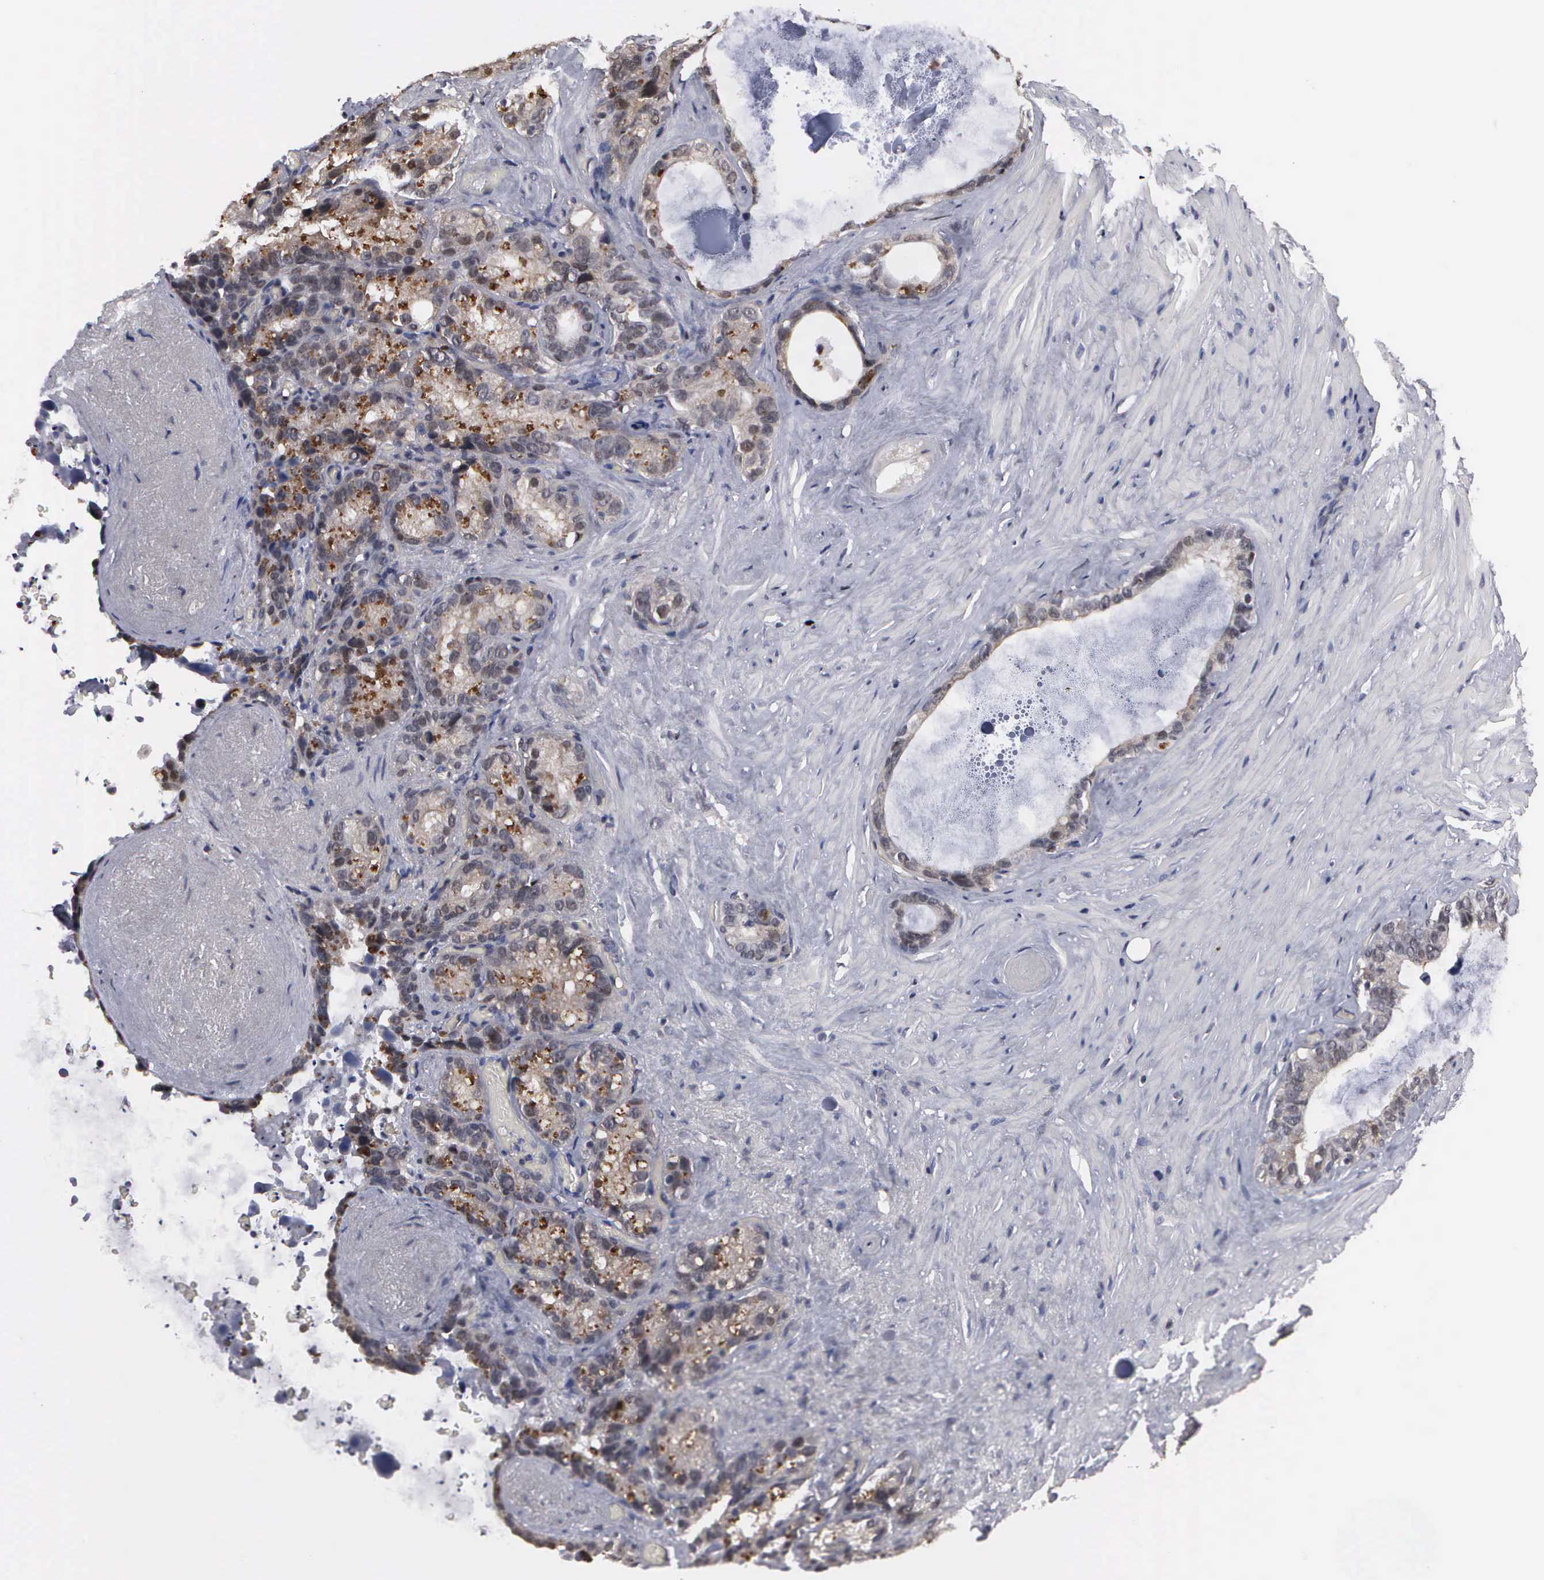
{"staining": {"intensity": "moderate", "quantity": "25%-75%", "location": "cytoplasmic/membranous"}, "tissue": "seminal vesicle", "cell_type": "Glandular cells", "image_type": "normal", "snomed": [{"axis": "morphology", "description": "Normal tissue, NOS"}, {"axis": "topography", "description": "Seminal veicle"}], "caption": "Glandular cells display moderate cytoplasmic/membranous positivity in about 25%-75% of cells in benign seminal vesicle.", "gene": "ZBTB33", "patient": {"sex": "male", "age": 63}}